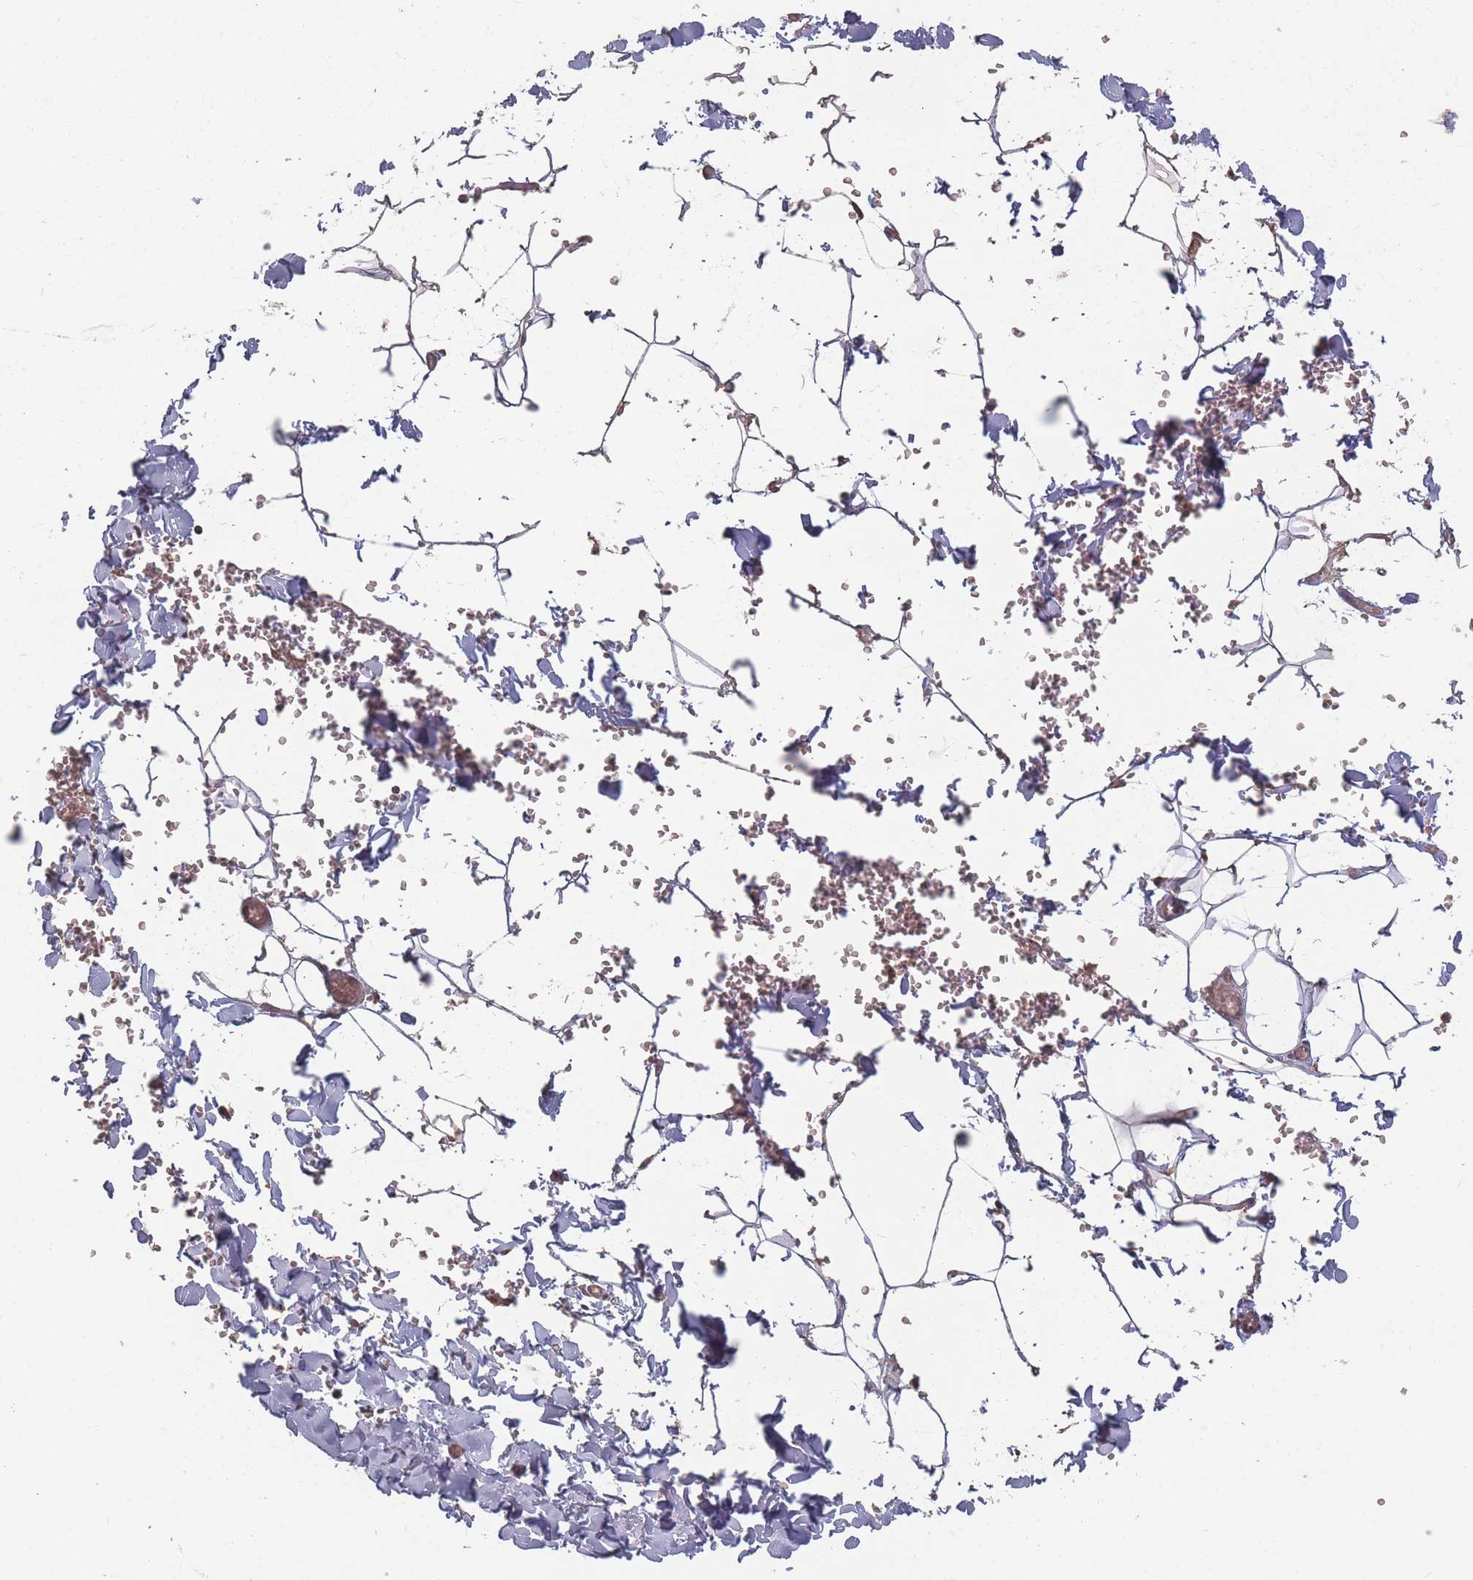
{"staining": {"intensity": "negative", "quantity": "none", "location": "none"}, "tissue": "adipose tissue", "cell_type": "Adipocytes", "image_type": "normal", "snomed": [{"axis": "morphology", "description": "Normal tissue, NOS"}, {"axis": "topography", "description": "Gallbladder"}, {"axis": "topography", "description": "Peripheral nerve tissue"}], "caption": "Immunohistochemical staining of benign adipose tissue demonstrates no significant expression in adipocytes. Nuclei are stained in blue.", "gene": "LYRM7", "patient": {"sex": "male", "age": 38}}